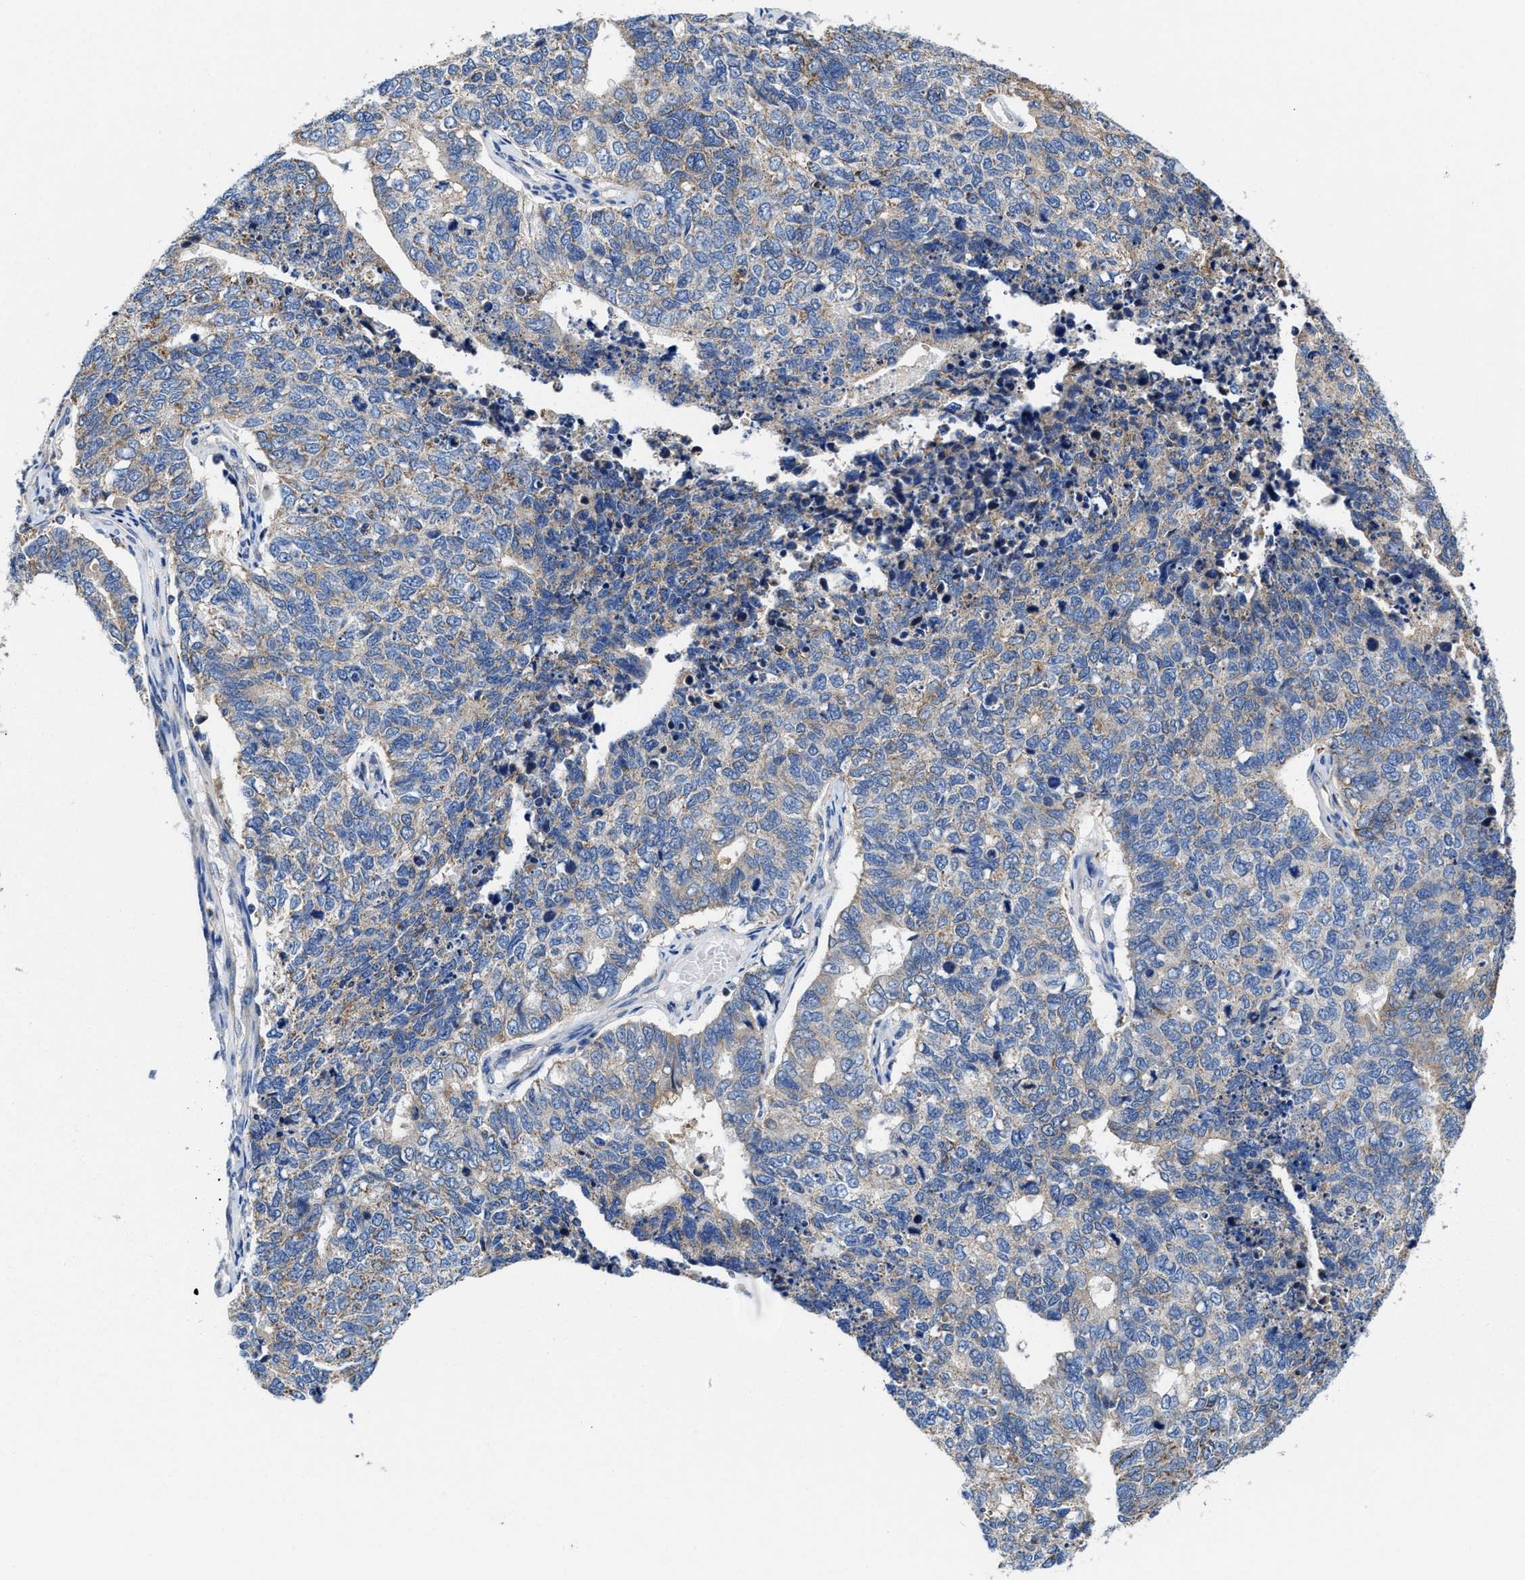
{"staining": {"intensity": "weak", "quantity": "25%-75%", "location": "cytoplasmic/membranous"}, "tissue": "cervical cancer", "cell_type": "Tumor cells", "image_type": "cancer", "snomed": [{"axis": "morphology", "description": "Squamous cell carcinoma, NOS"}, {"axis": "topography", "description": "Cervix"}], "caption": "This is an image of immunohistochemistry (IHC) staining of cervical squamous cell carcinoma, which shows weak staining in the cytoplasmic/membranous of tumor cells.", "gene": "TMEM30A", "patient": {"sex": "female", "age": 63}}